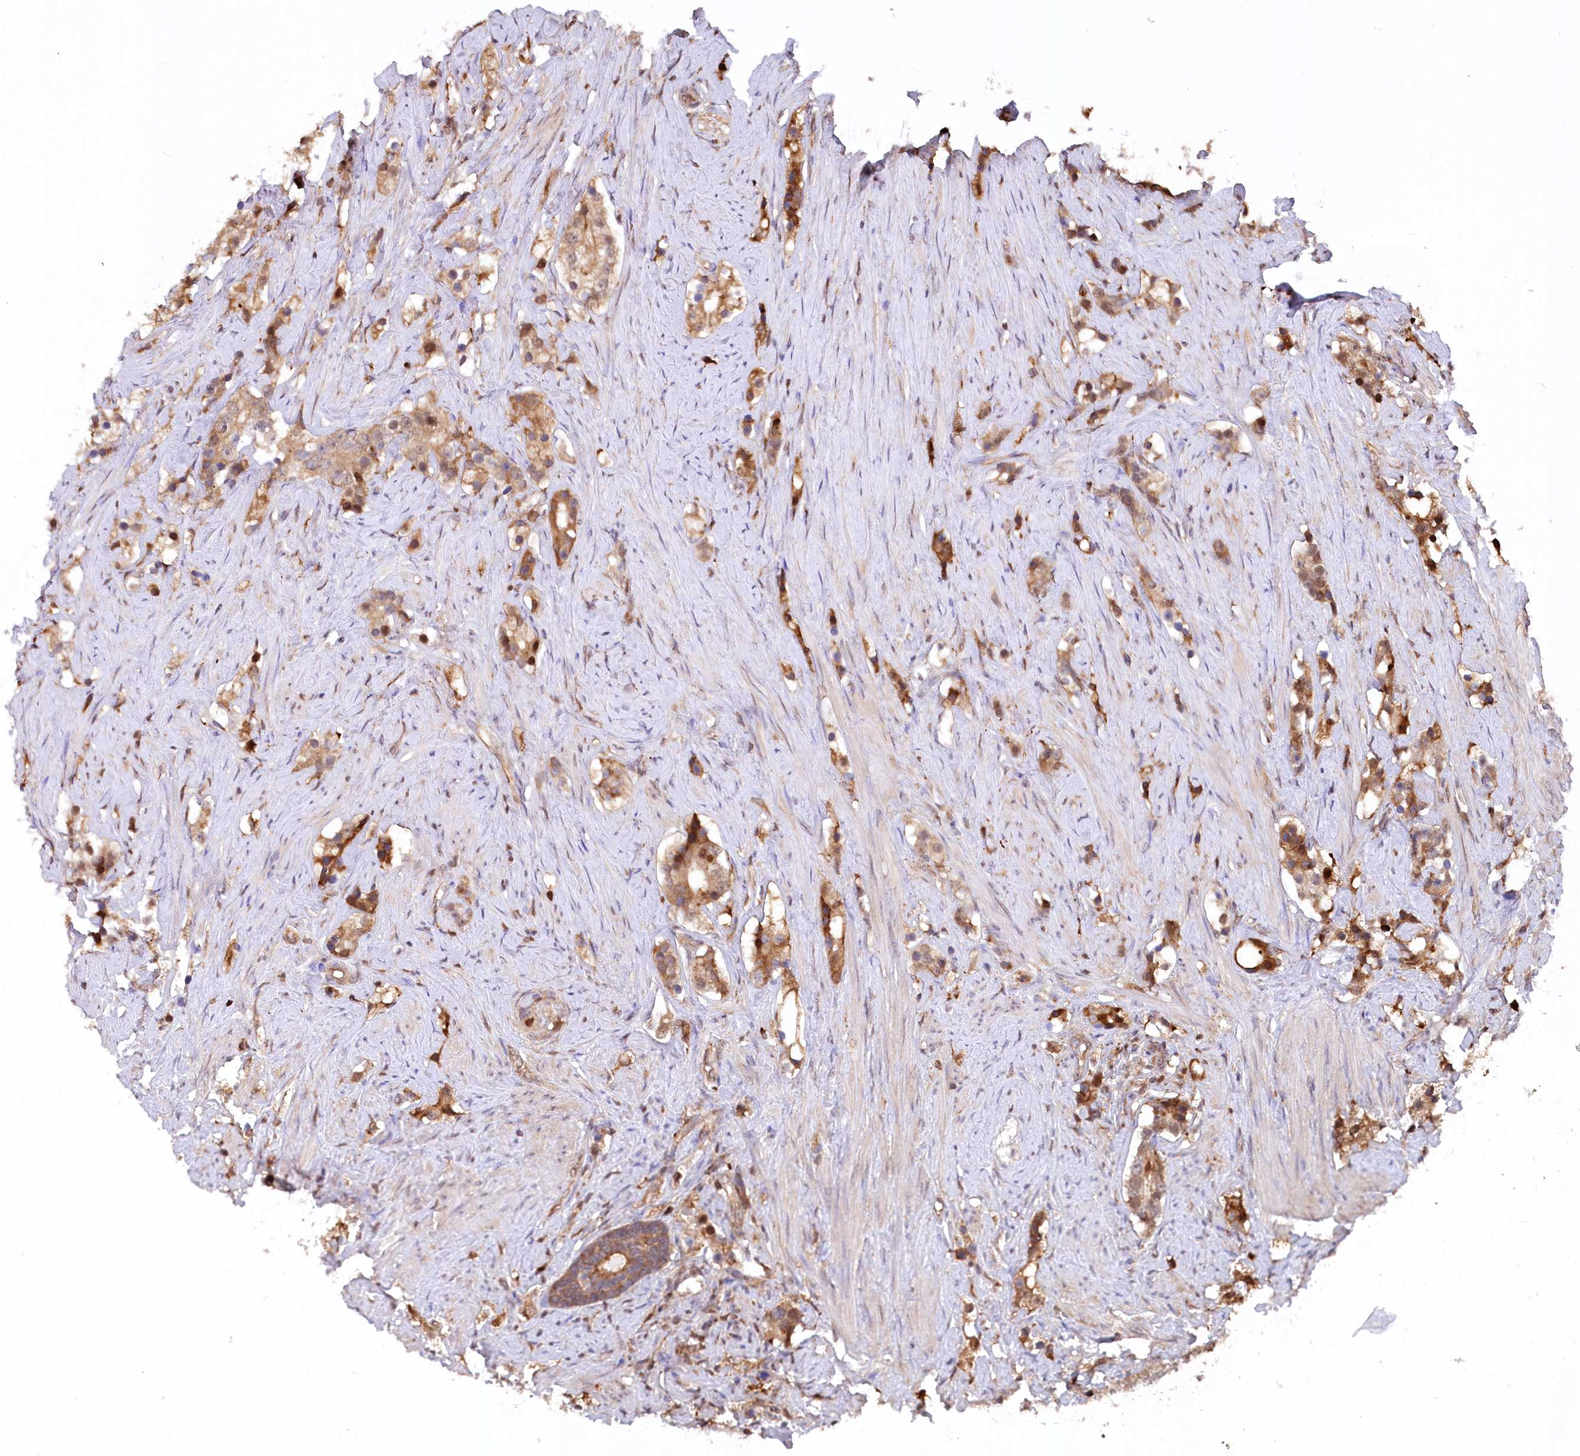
{"staining": {"intensity": "moderate", "quantity": ">75%", "location": "cytoplasmic/membranous,nuclear"}, "tissue": "prostate cancer", "cell_type": "Tumor cells", "image_type": "cancer", "snomed": [{"axis": "morphology", "description": "Adenocarcinoma, High grade"}, {"axis": "topography", "description": "Prostate"}], "caption": "Moderate cytoplasmic/membranous and nuclear protein positivity is identified in about >75% of tumor cells in prostate high-grade adenocarcinoma.", "gene": "PSMA1", "patient": {"sex": "male", "age": 63}}